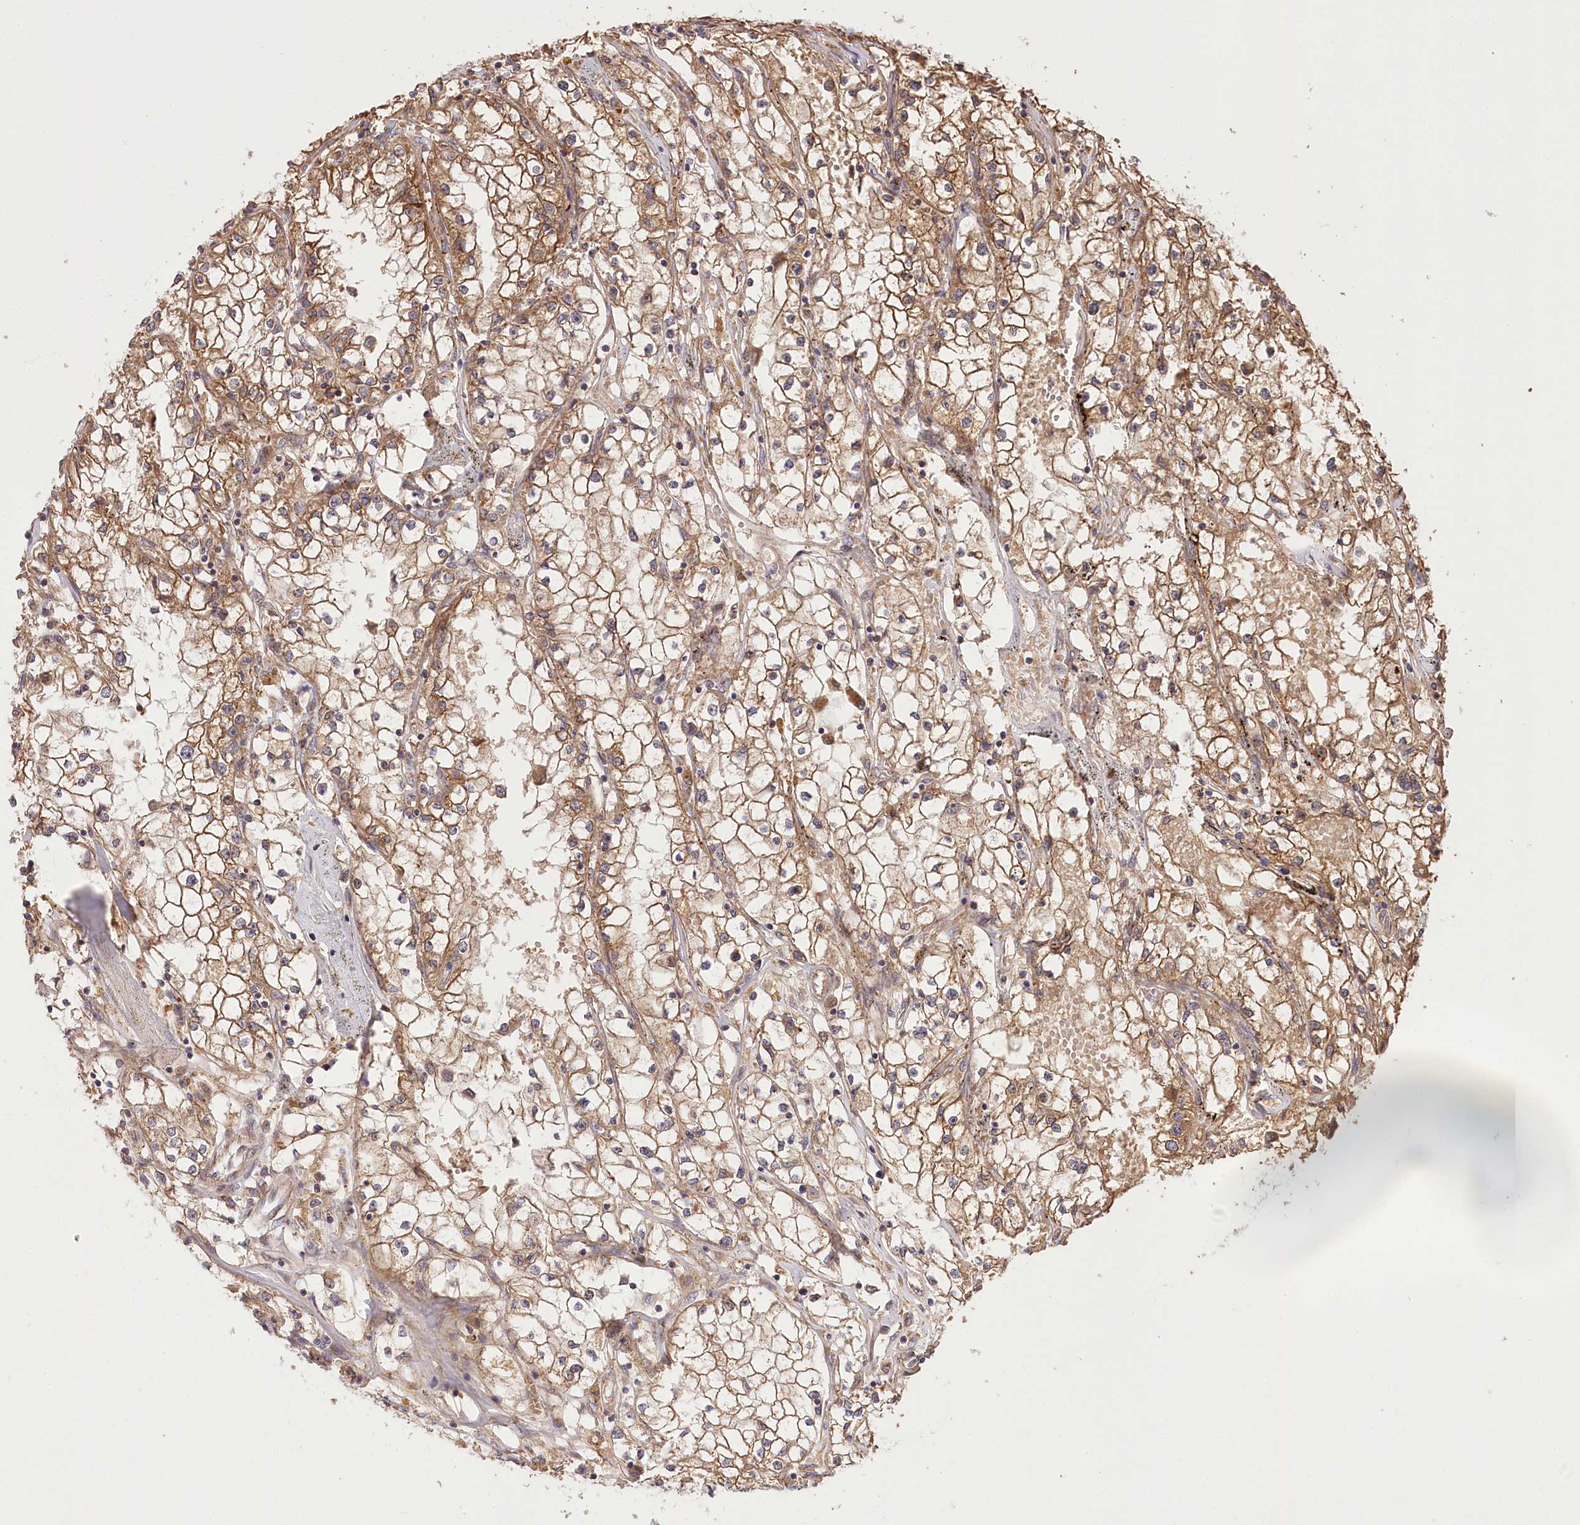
{"staining": {"intensity": "moderate", "quantity": ">75%", "location": "cytoplasmic/membranous"}, "tissue": "renal cancer", "cell_type": "Tumor cells", "image_type": "cancer", "snomed": [{"axis": "morphology", "description": "Adenocarcinoma, NOS"}, {"axis": "topography", "description": "Kidney"}], "caption": "Renal adenocarcinoma stained for a protein exhibits moderate cytoplasmic/membranous positivity in tumor cells.", "gene": "TRUB1", "patient": {"sex": "male", "age": 56}}